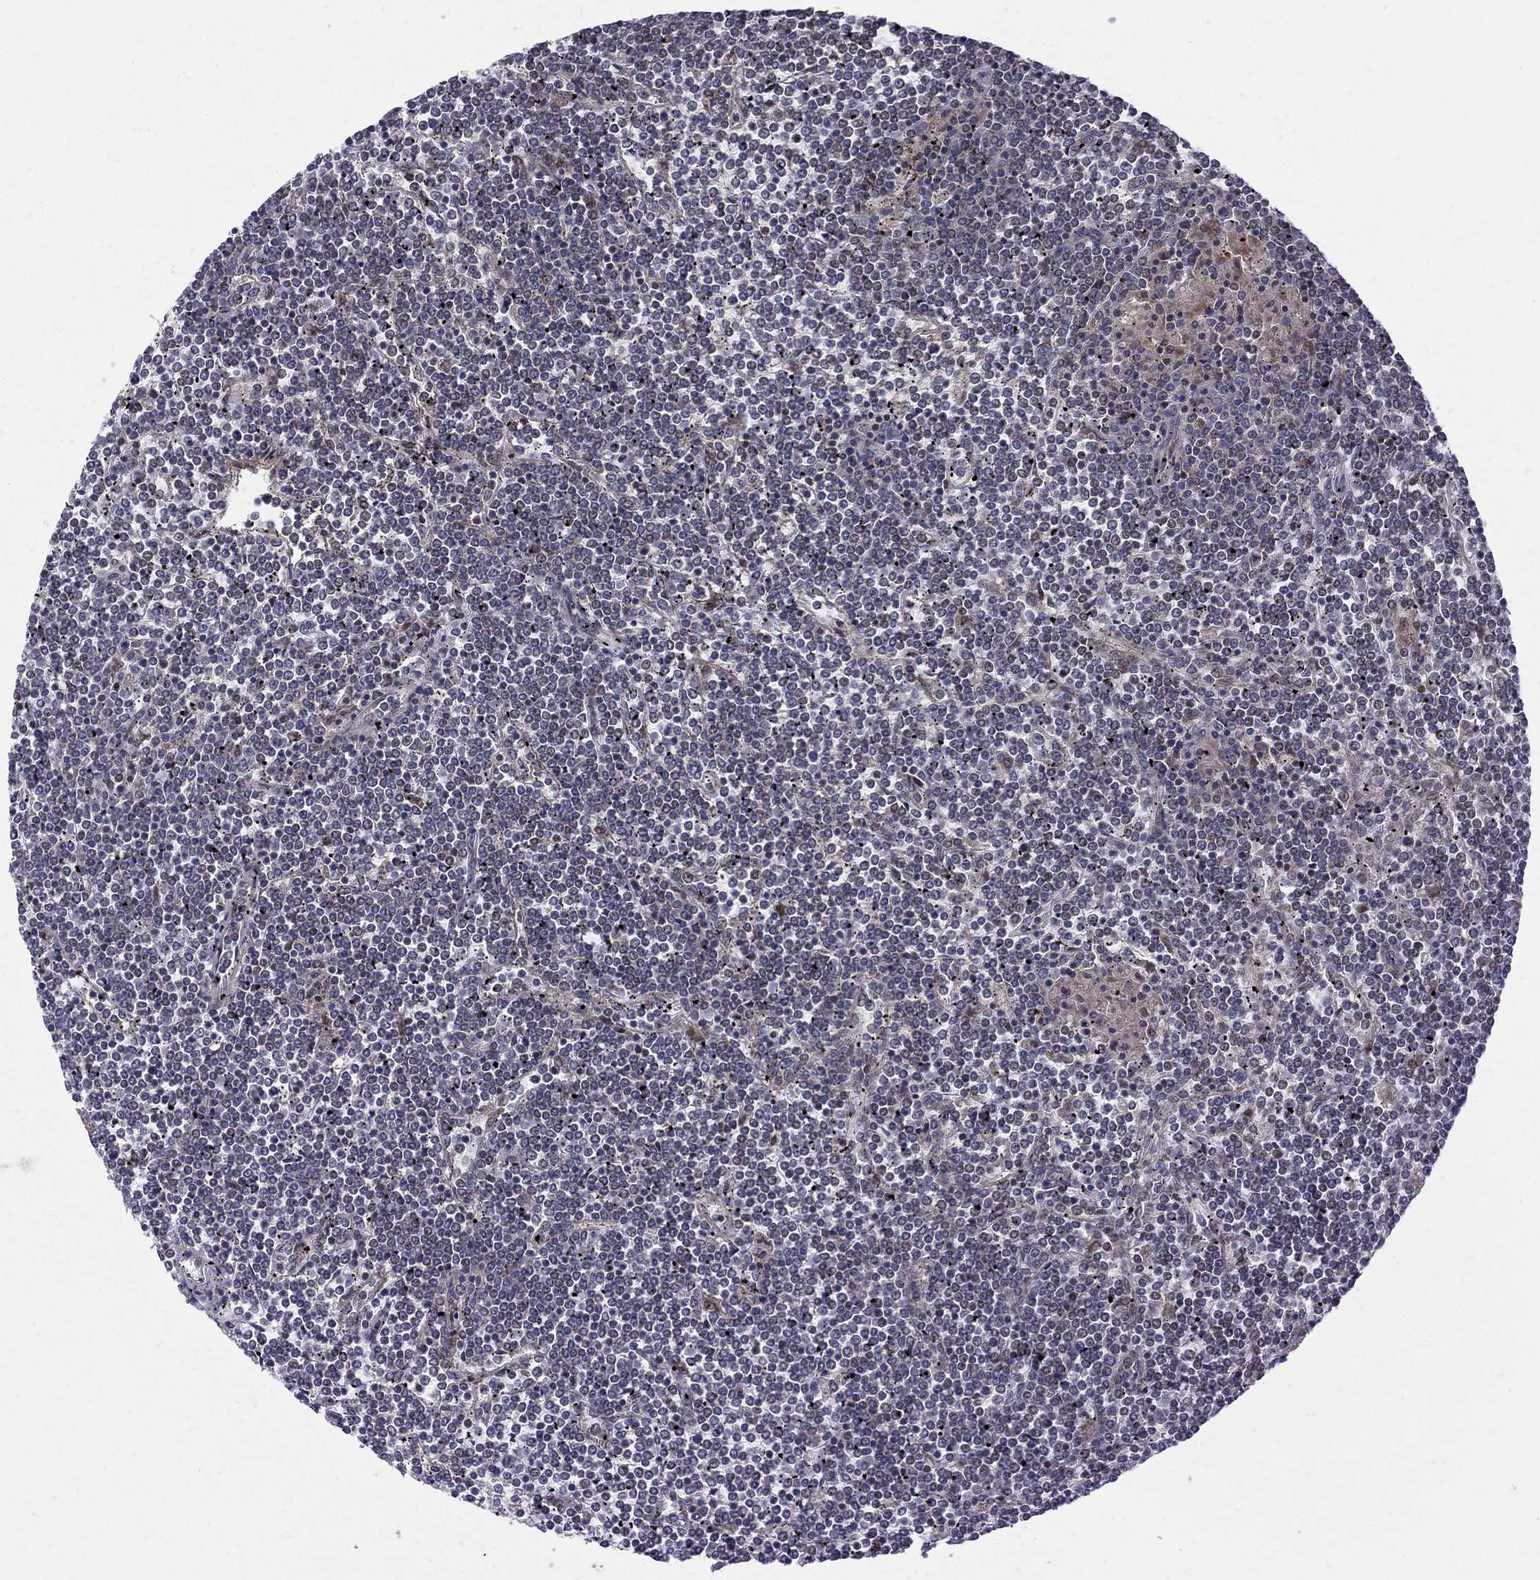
{"staining": {"intensity": "negative", "quantity": "none", "location": "none"}, "tissue": "lymphoma", "cell_type": "Tumor cells", "image_type": "cancer", "snomed": [{"axis": "morphology", "description": "Malignant lymphoma, non-Hodgkin's type, Low grade"}, {"axis": "topography", "description": "Spleen"}], "caption": "A high-resolution image shows IHC staining of low-grade malignant lymphoma, non-Hodgkin's type, which reveals no significant expression in tumor cells.", "gene": "WDR19", "patient": {"sex": "female", "age": 19}}